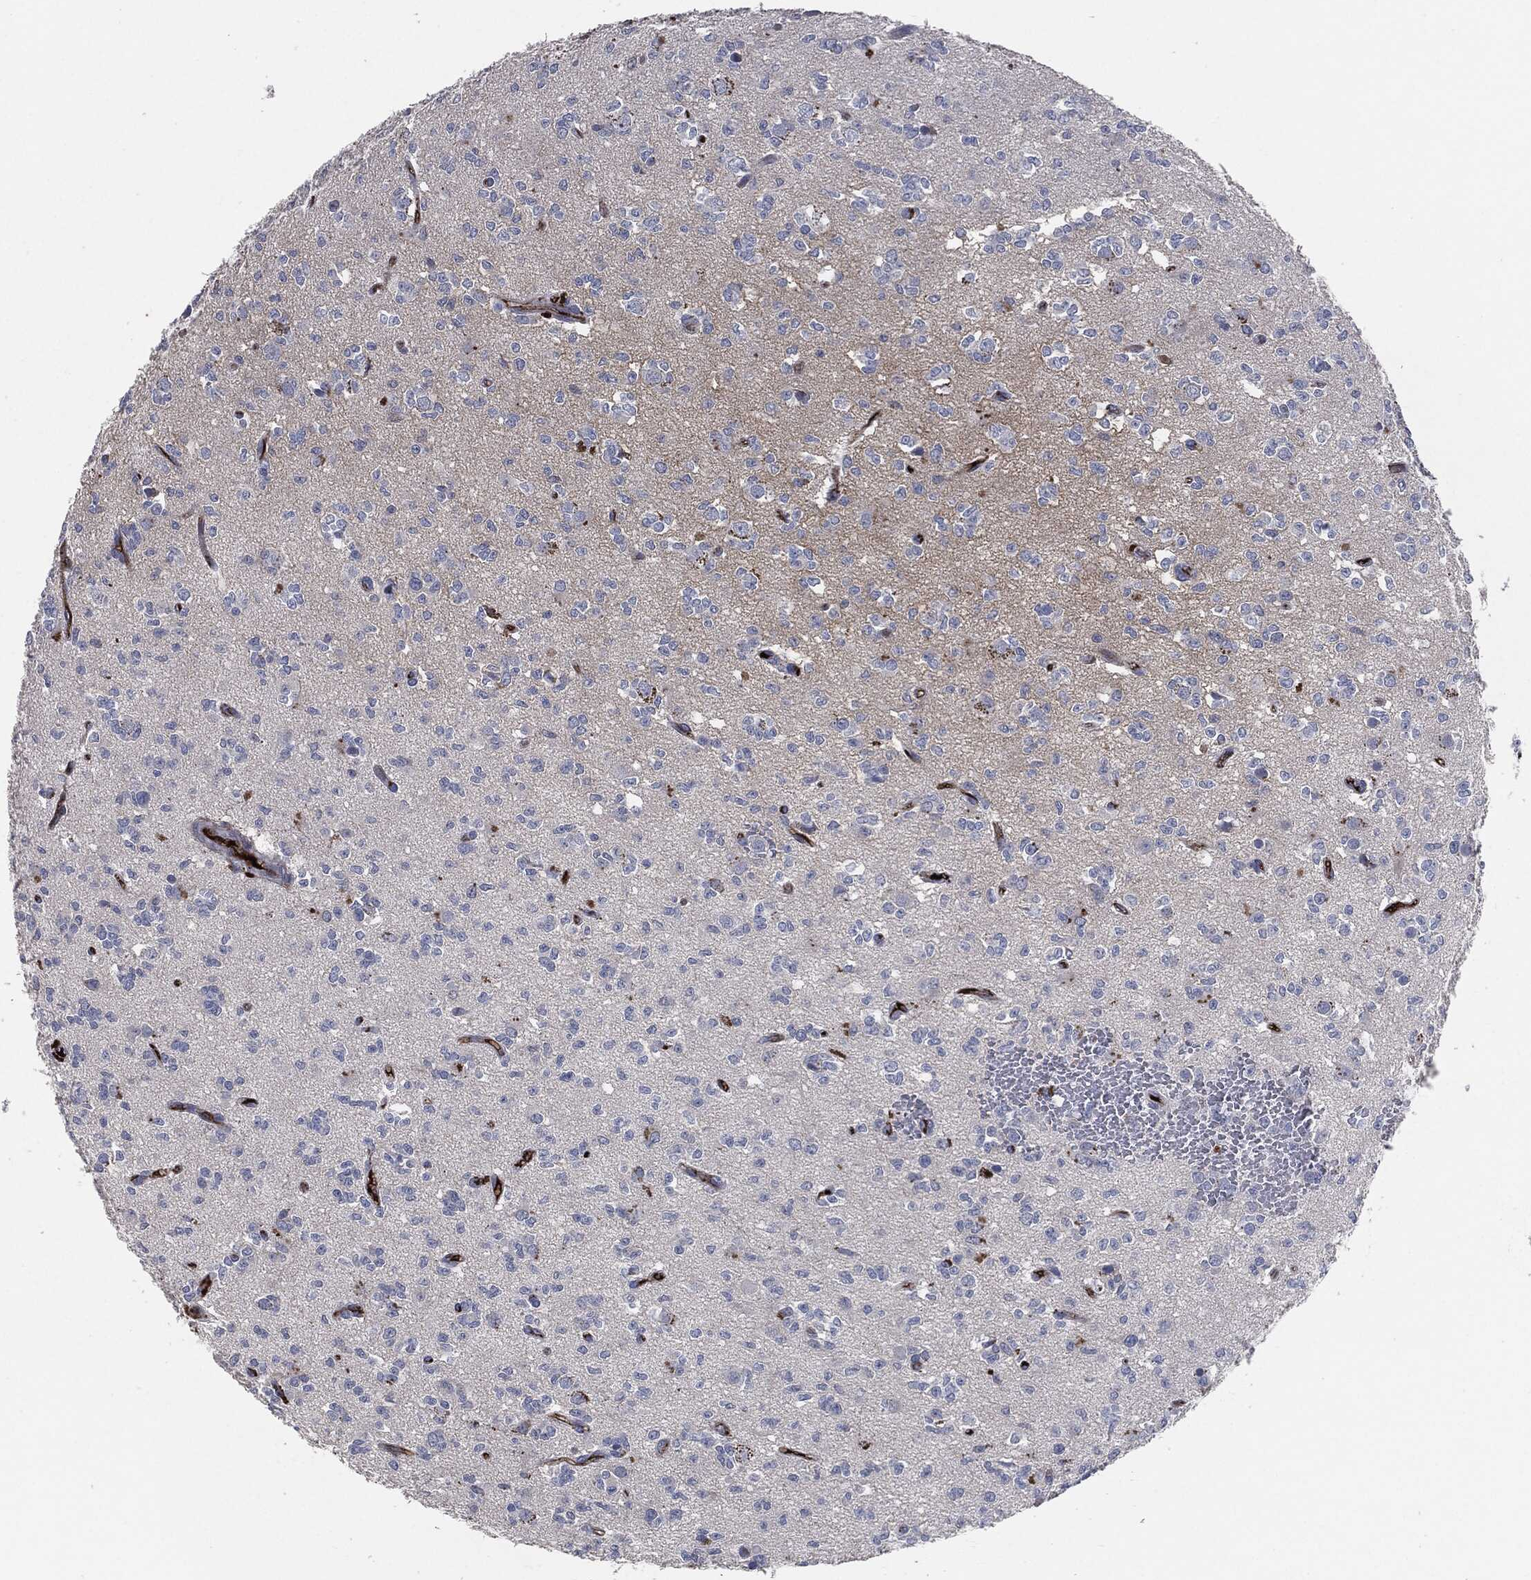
{"staining": {"intensity": "negative", "quantity": "none", "location": "none"}, "tissue": "glioma", "cell_type": "Tumor cells", "image_type": "cancer", "snomed": [{"axis": "morphology", "description": "Glioma, malignant, Low grade"}, {"axis": "topography", "description": "Brain"}], "caption": "Immunohistochemical staining of human glioma displays no significant expression in tumor cells.", "gene": "APOB", "patient": {"sex": "female", "age": 45}}